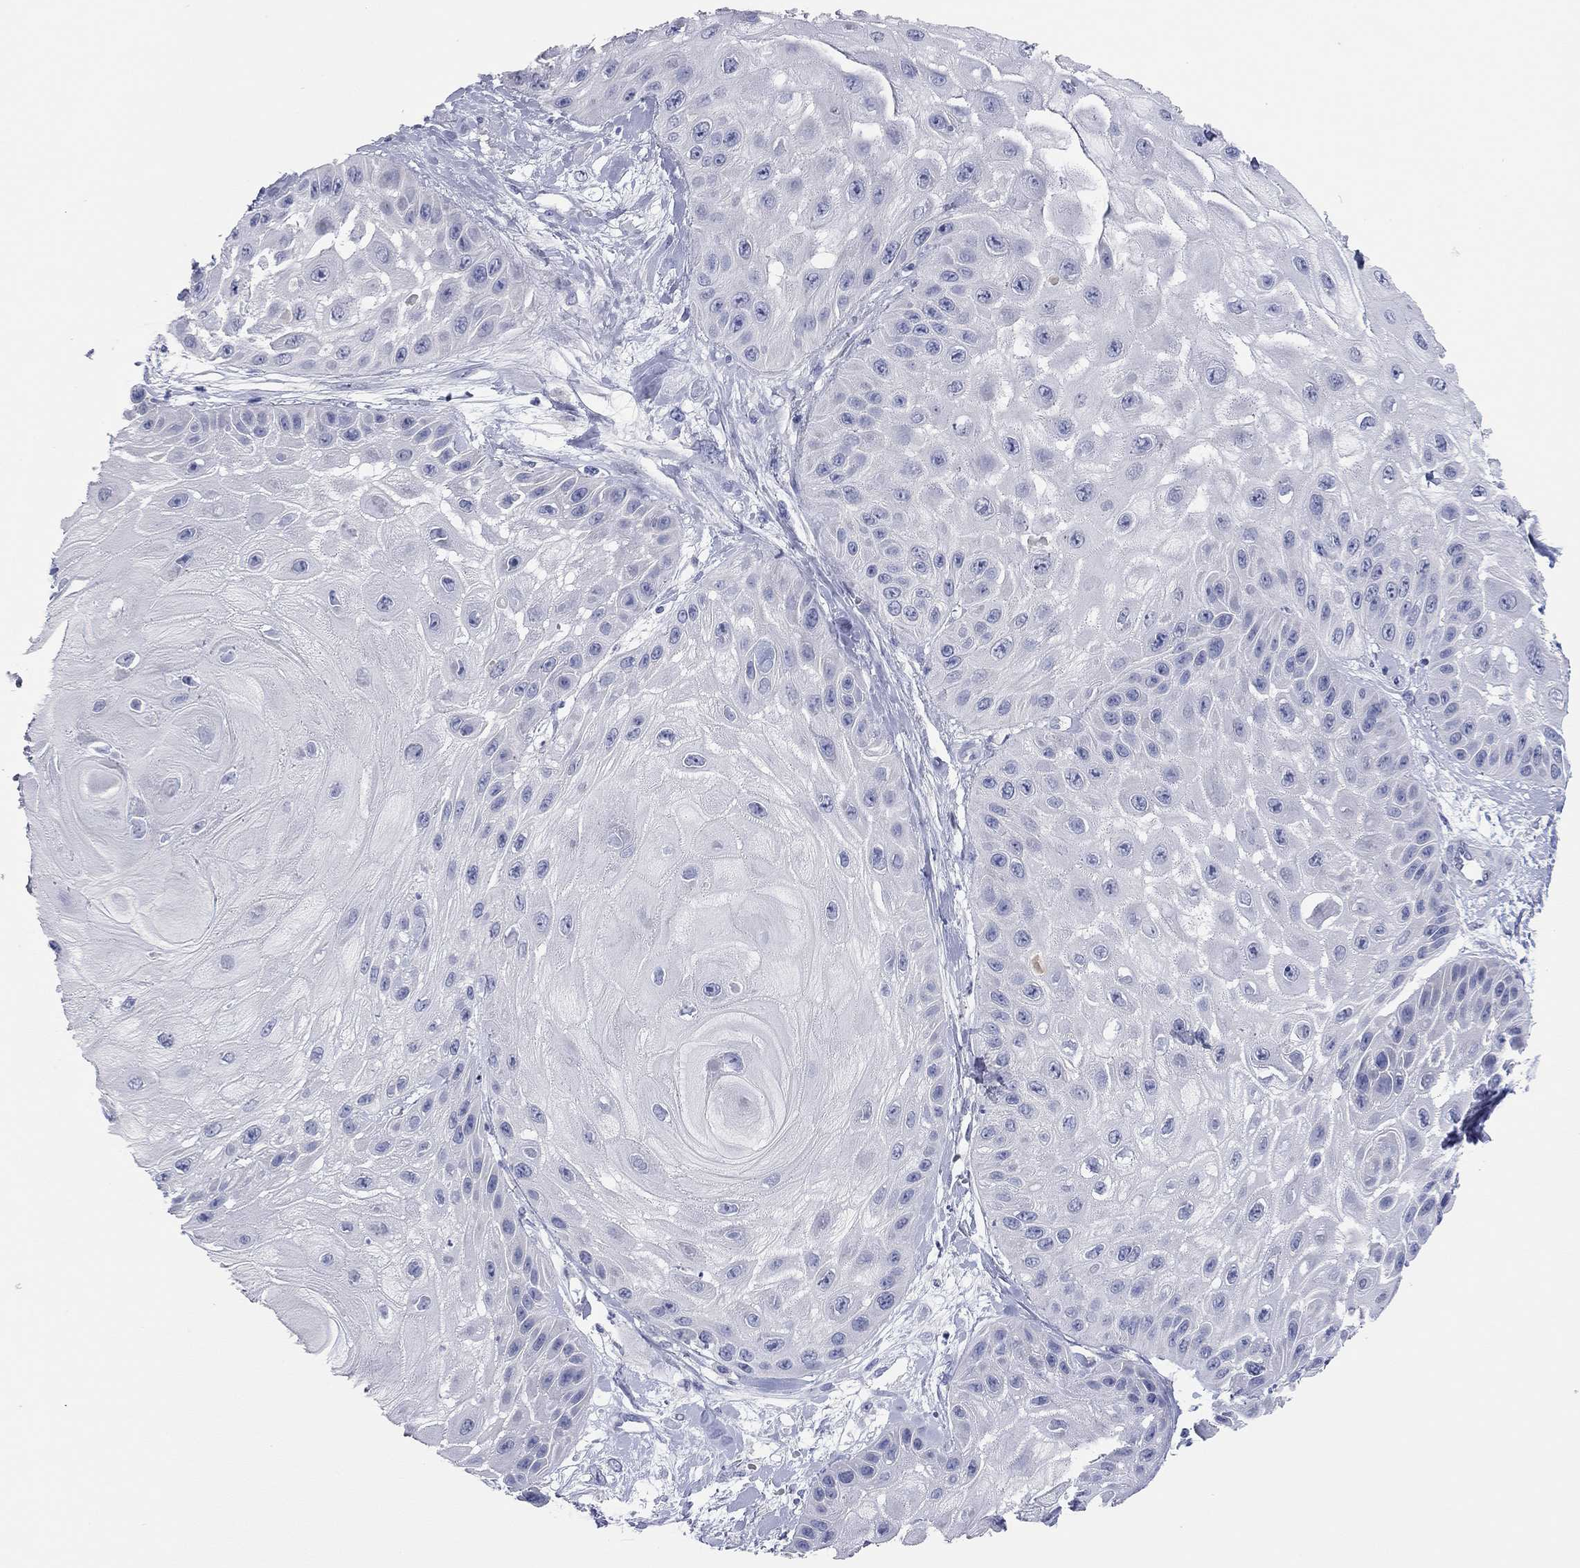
{"staining": {"intensity": "negative", "quantity": "none", "location": "none"}, "tissue": "skin cancer", "cell_type": "Tumor cells", "image_type": "cancer", "snomed": [{"axis": "morphology", "description": "Normal tissue, NOS"}, {"axis": "morphology", "description": "Squamous cell carcinoma, NOS"}, {"axis": "topography", "description": "Skin"}], "caption": "Human squamous cell carcinoma (skin) stained for a protein using IHC reveals no positivity in tumor cells.", "gene": "TMEM221", "patient": {"sex": "male", "age": 79}}